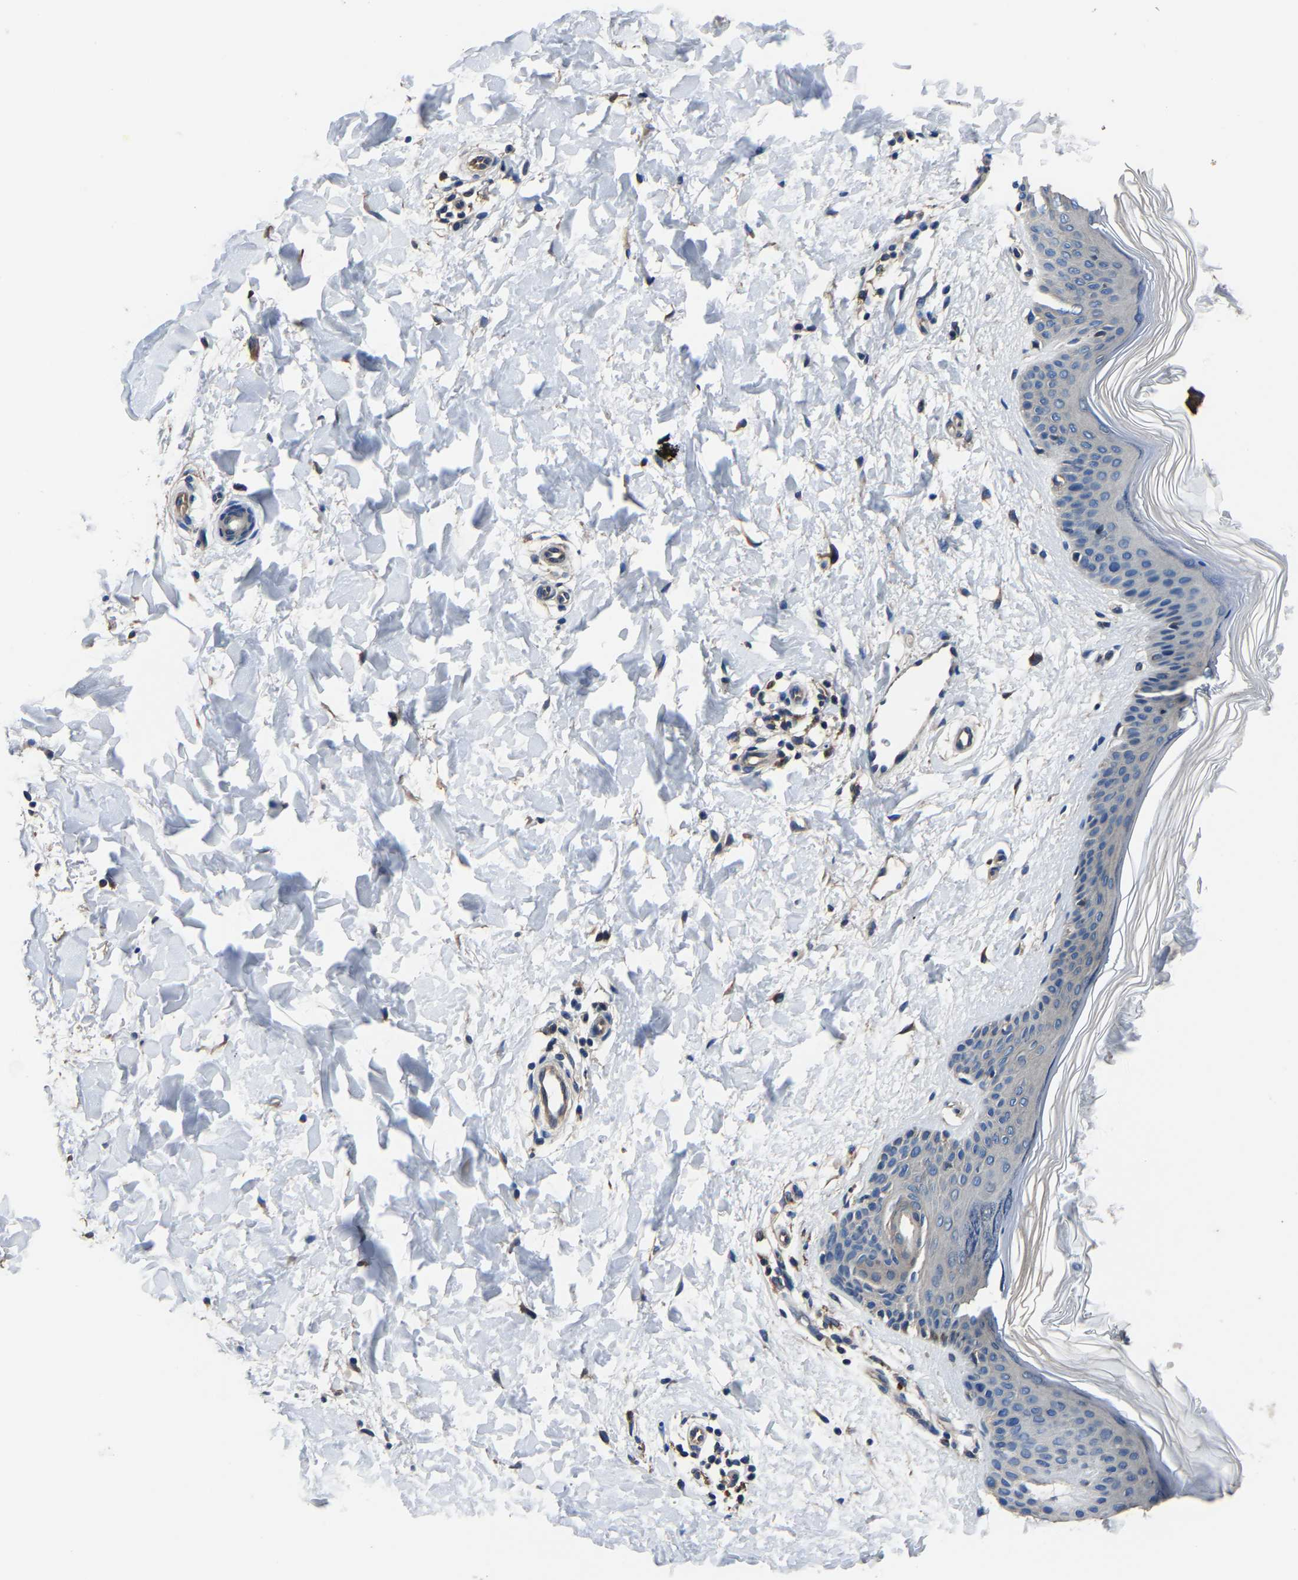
{"staining": {"intensity": "negative", "quantity": "none", "location": "none"}, "tissue": "skin", "cell_type": "Fibroblasts", "image_type": "normal", "snomed": [{"axis": "morphology", "description": "Normal tissue, NOS"}, {"axis": "morphology", "description": "Malignant melanoma, Metastatic site"}, {"axis": "topography", "description": "Skin"}], "caption": "Skin was stained to show a protein in brown. There is no significant positivity in fibroblasts. (DAB (3,3'-diaminobenzidine) immunohistochemistry (IHC) with hematoxylin counter stain).", "gene": "STRBP", "patient": {"sex": "male", "age": 41}}